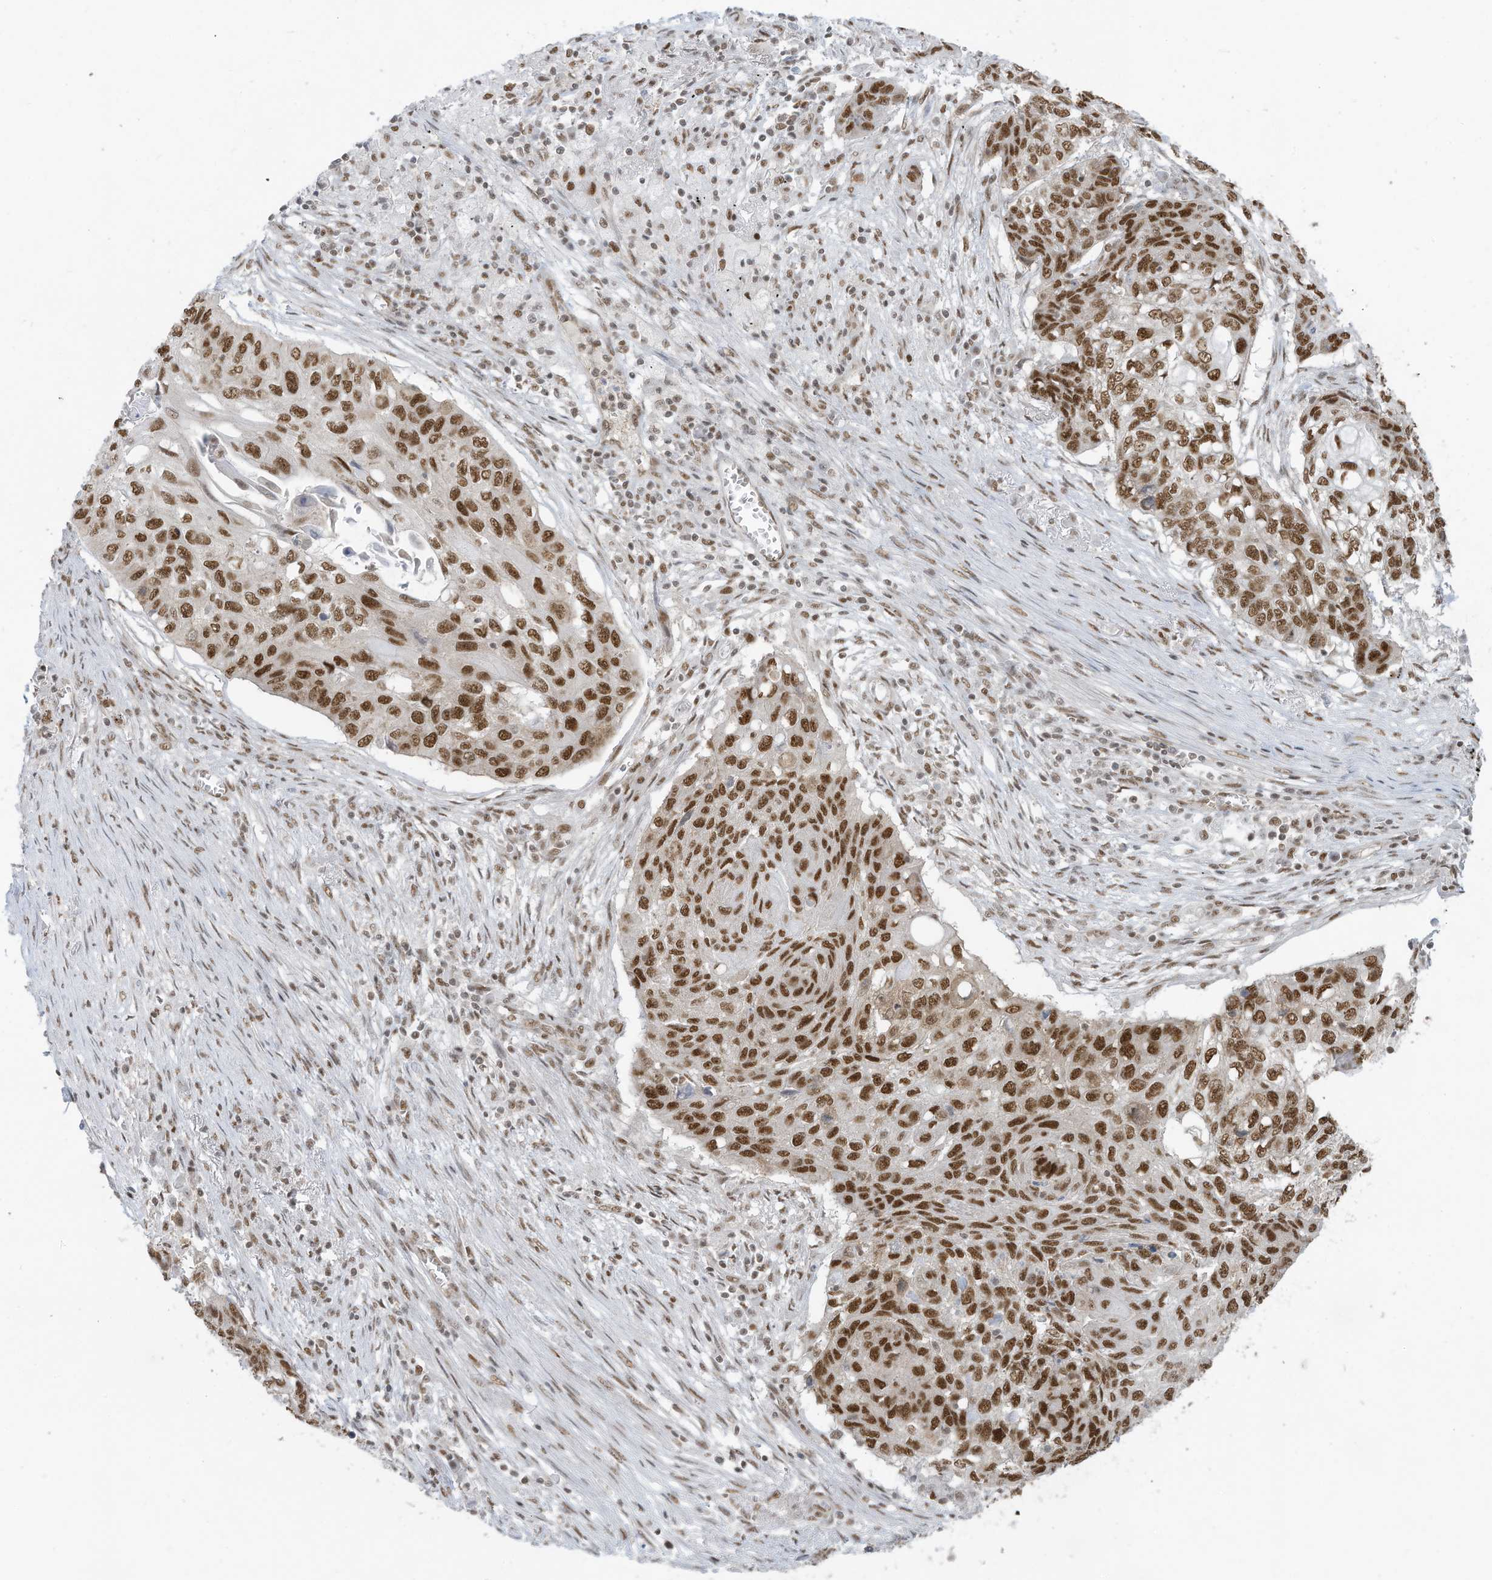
{"staining": {"intensity": "strong", "quantity": ">75%", "location": "nuclear"}, "tissue": "lung cancer", "cell_type": "Tumor cells", "image_type": "cancer", "snomed": [{"axis": "morphology", "description": "Squamous cell carcinoma, NOS"}, {"axis": "topography", "description": "Lung"}], "caption": "Human lung cancer (squamous cell carcinoma) stained for a protein (brown) demonstrates strong nuclear positive positivity in approximately >75% of tumor cells.", "gene": "DBR1", "patient": {"sex": "female", "age": 63}}